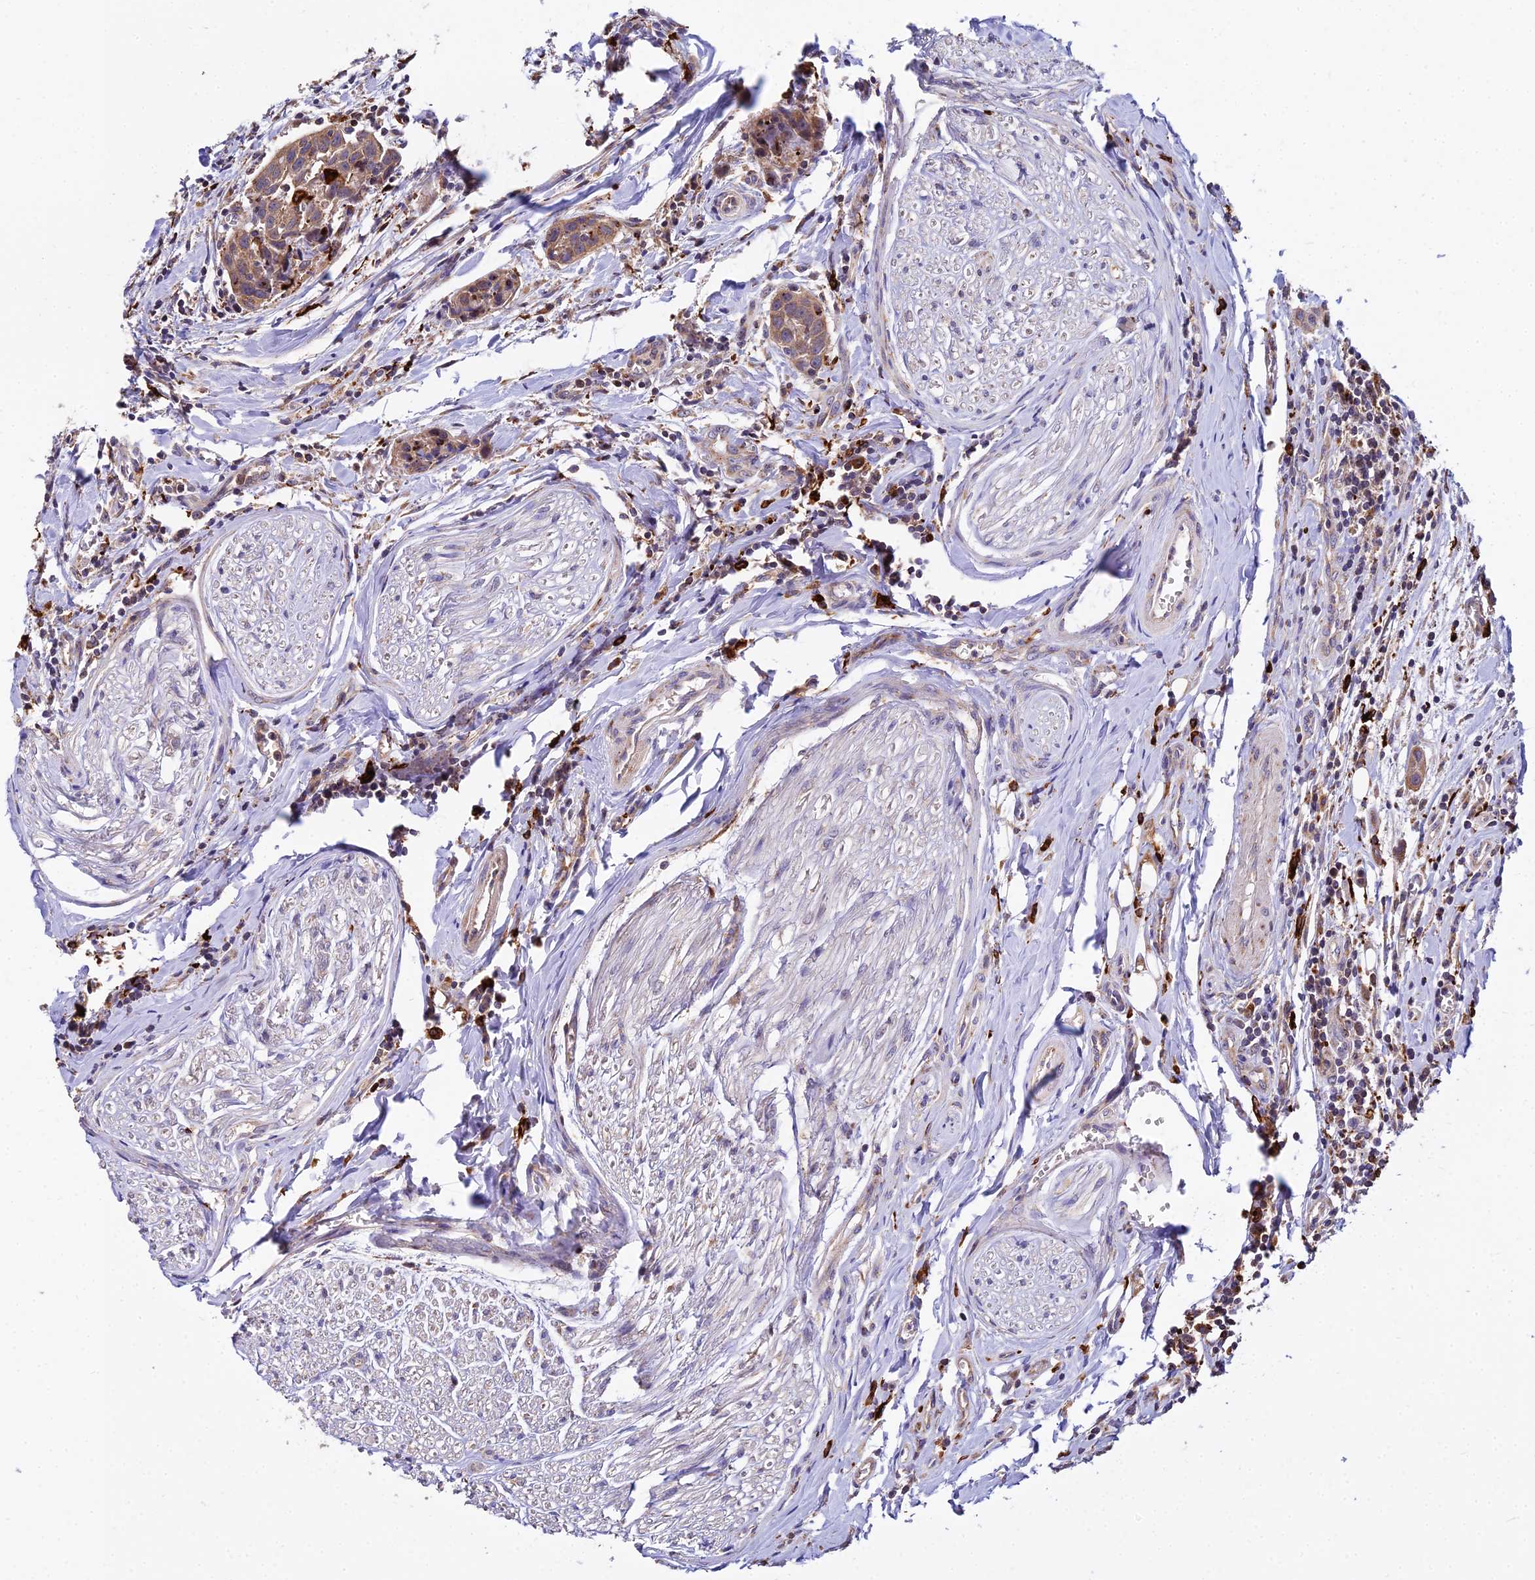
{"staining": {"intensity": "moderate", "quantity": ">75%", "location": "cytoplasmic/membranous"}, "tissue": "head and neck cancer", "cell_type": "Tumor cells", "image_type": "cancer", "snomed": [{"axis": "morphology", "description": "Squamous cell carcinoma, NOS"}, {"axis": "topography", "description": "Oral tissue"}, {"axis": "topography", "description": "Head-Neck"}], "caption": "High-power microscopy captured an immunohistochemistry (IHC) histopathology image of squamous cell carcinoma (head and neck), revealing moderate cytoplasmic/membranous staining in about >75% of tumor cells. The staining was performed using DAB (3,3'-diaminobenzidine), with brown indicating positive protein expression. Nuclei are stained blue with hematoxylin.", "gene": "PEX19", "patient": {"sex": "female", "age": 50}}